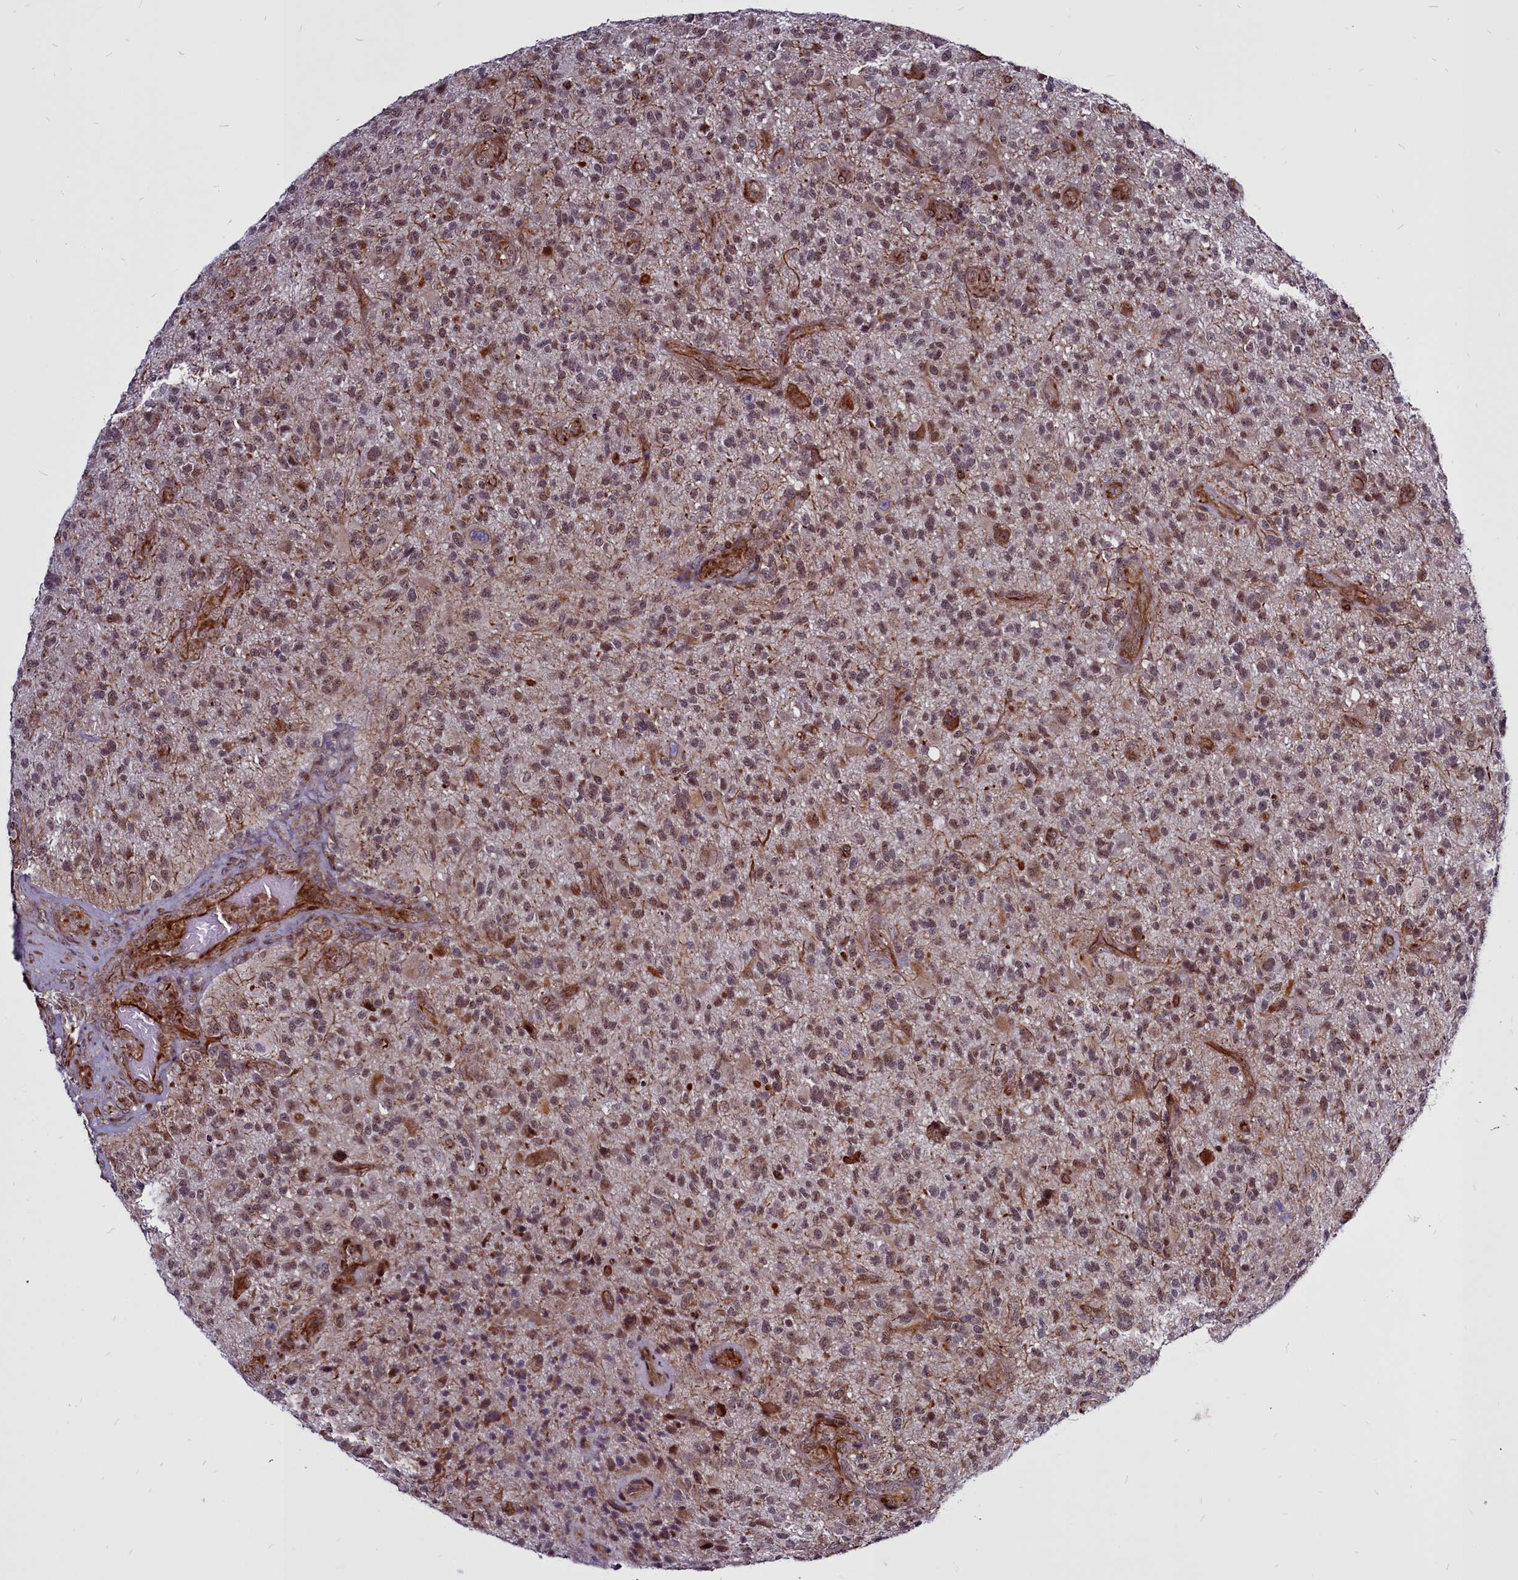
{"staining": {"intensity": "moderate", "quantity": "25%-75%", "location": "nuclear"}, "tissue": "glioma", "cell_type": "Tumor cells", "image_type": "cancer", "snomed": [{"axis": "morphology", "description": "Glioma, malignant, High grade"}, {"axis": "topography", "description": "Brain"}], "caption": "Protein staining of malignant high-grade glioma tissue demonstrates moderate nuclear staining in approximately 25%-75% of tumor cells.", "gene": "CLK3", "patient": {"sex": "male", "age": 47}}